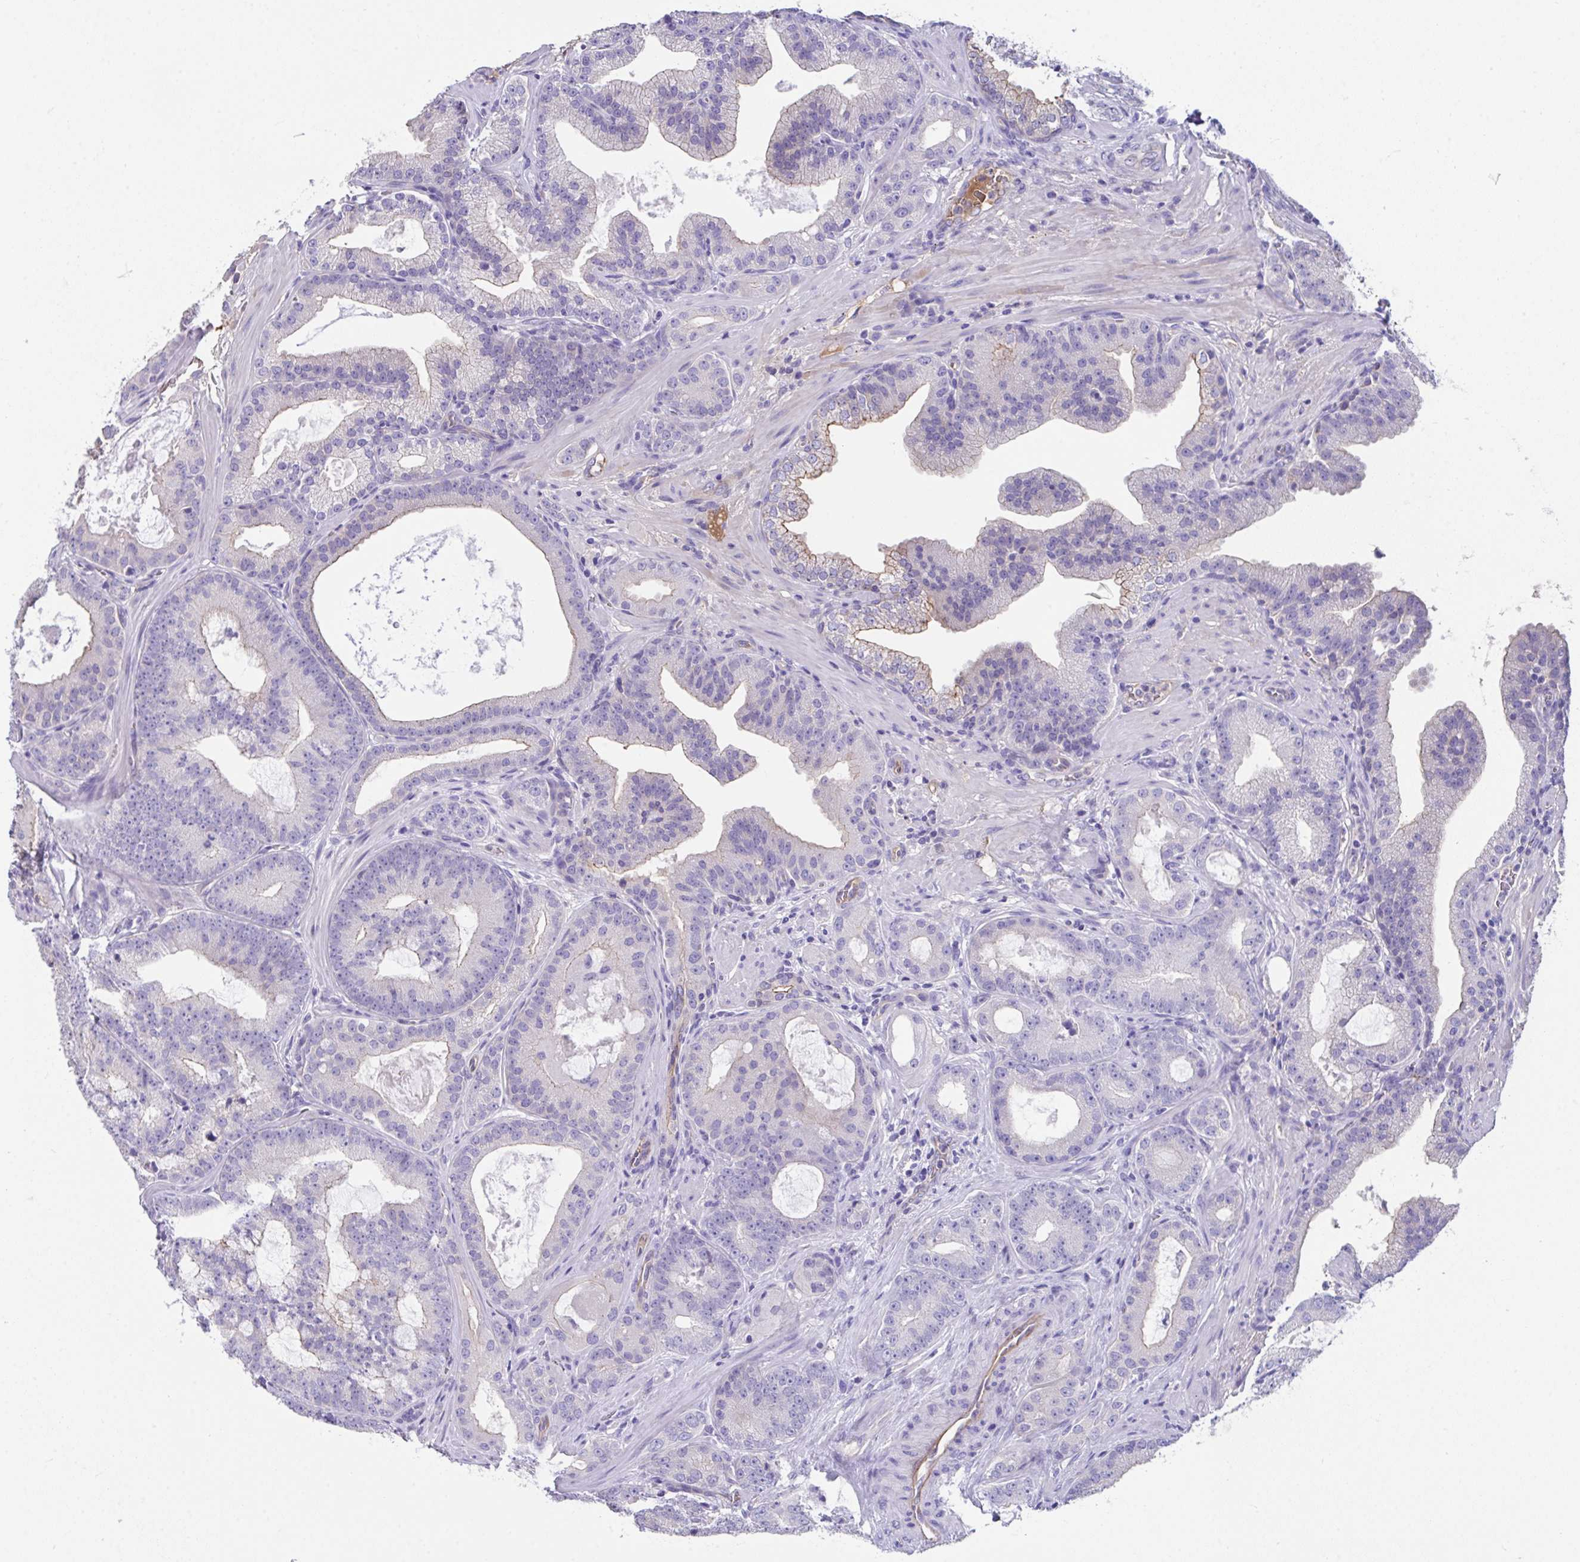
{"staining": {"intensity": "weak", "quantity": "<25%", "location": "cytoplasmic/membranous"}, "tissue": "prostate cancer", "cell_type": "Tumor cells", "image_type": "cancer", "snomed": [{"axis": "morphology", "description": "Adenocarcinoma, High grade"}, {"axis": "topography", "description": "Prostate"}], "caption": "IHC photomicrograph of neoplastic tissue: human prostate cancer (adenocarcinoma (high-grade)) stained with DAB (3,3'-diaminobenzidine) shows no significant protein positivity in tumor cells.", "gene": "ZNF813", "patient": {"sex": "male", "age": 65}}